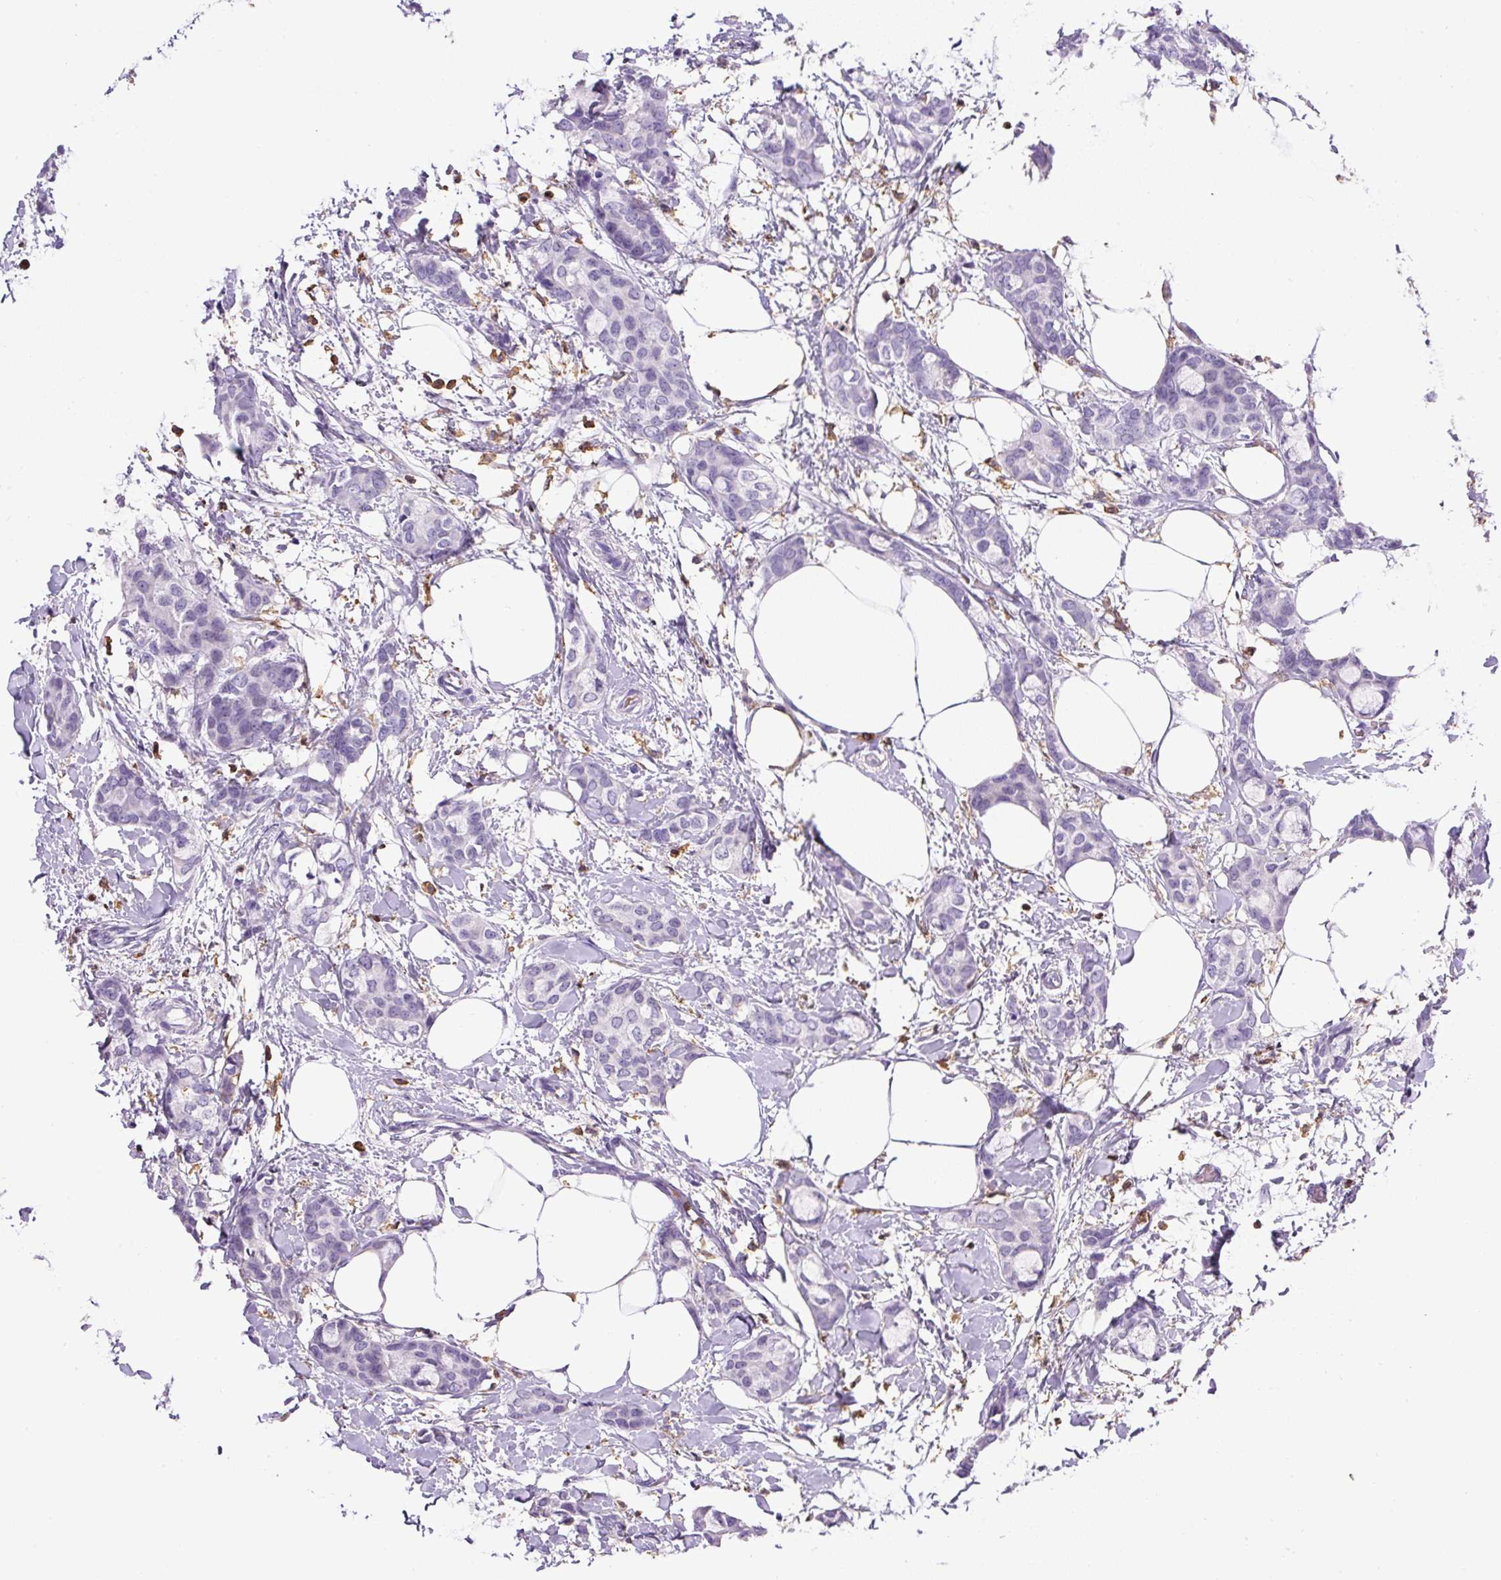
{"staining": {"intensity": "negative", "quantity": "none", "location": "none"}, "tissue": "breast cancer", "cell_type": "Tumor cells", "image_type": "cancer", "snomed": [{"axis": "morphology", "description": "Duct carcinoma"}, {"axis": "topography", "description": "Breast"}], "caption": "Immunohistochemistry image of breast intraductal carcinoma stained for a protein (brown), which exhibits no staining in tumor cells.", "gene": "FAM228B", "patient": {"sex": "female", "age": 73}}